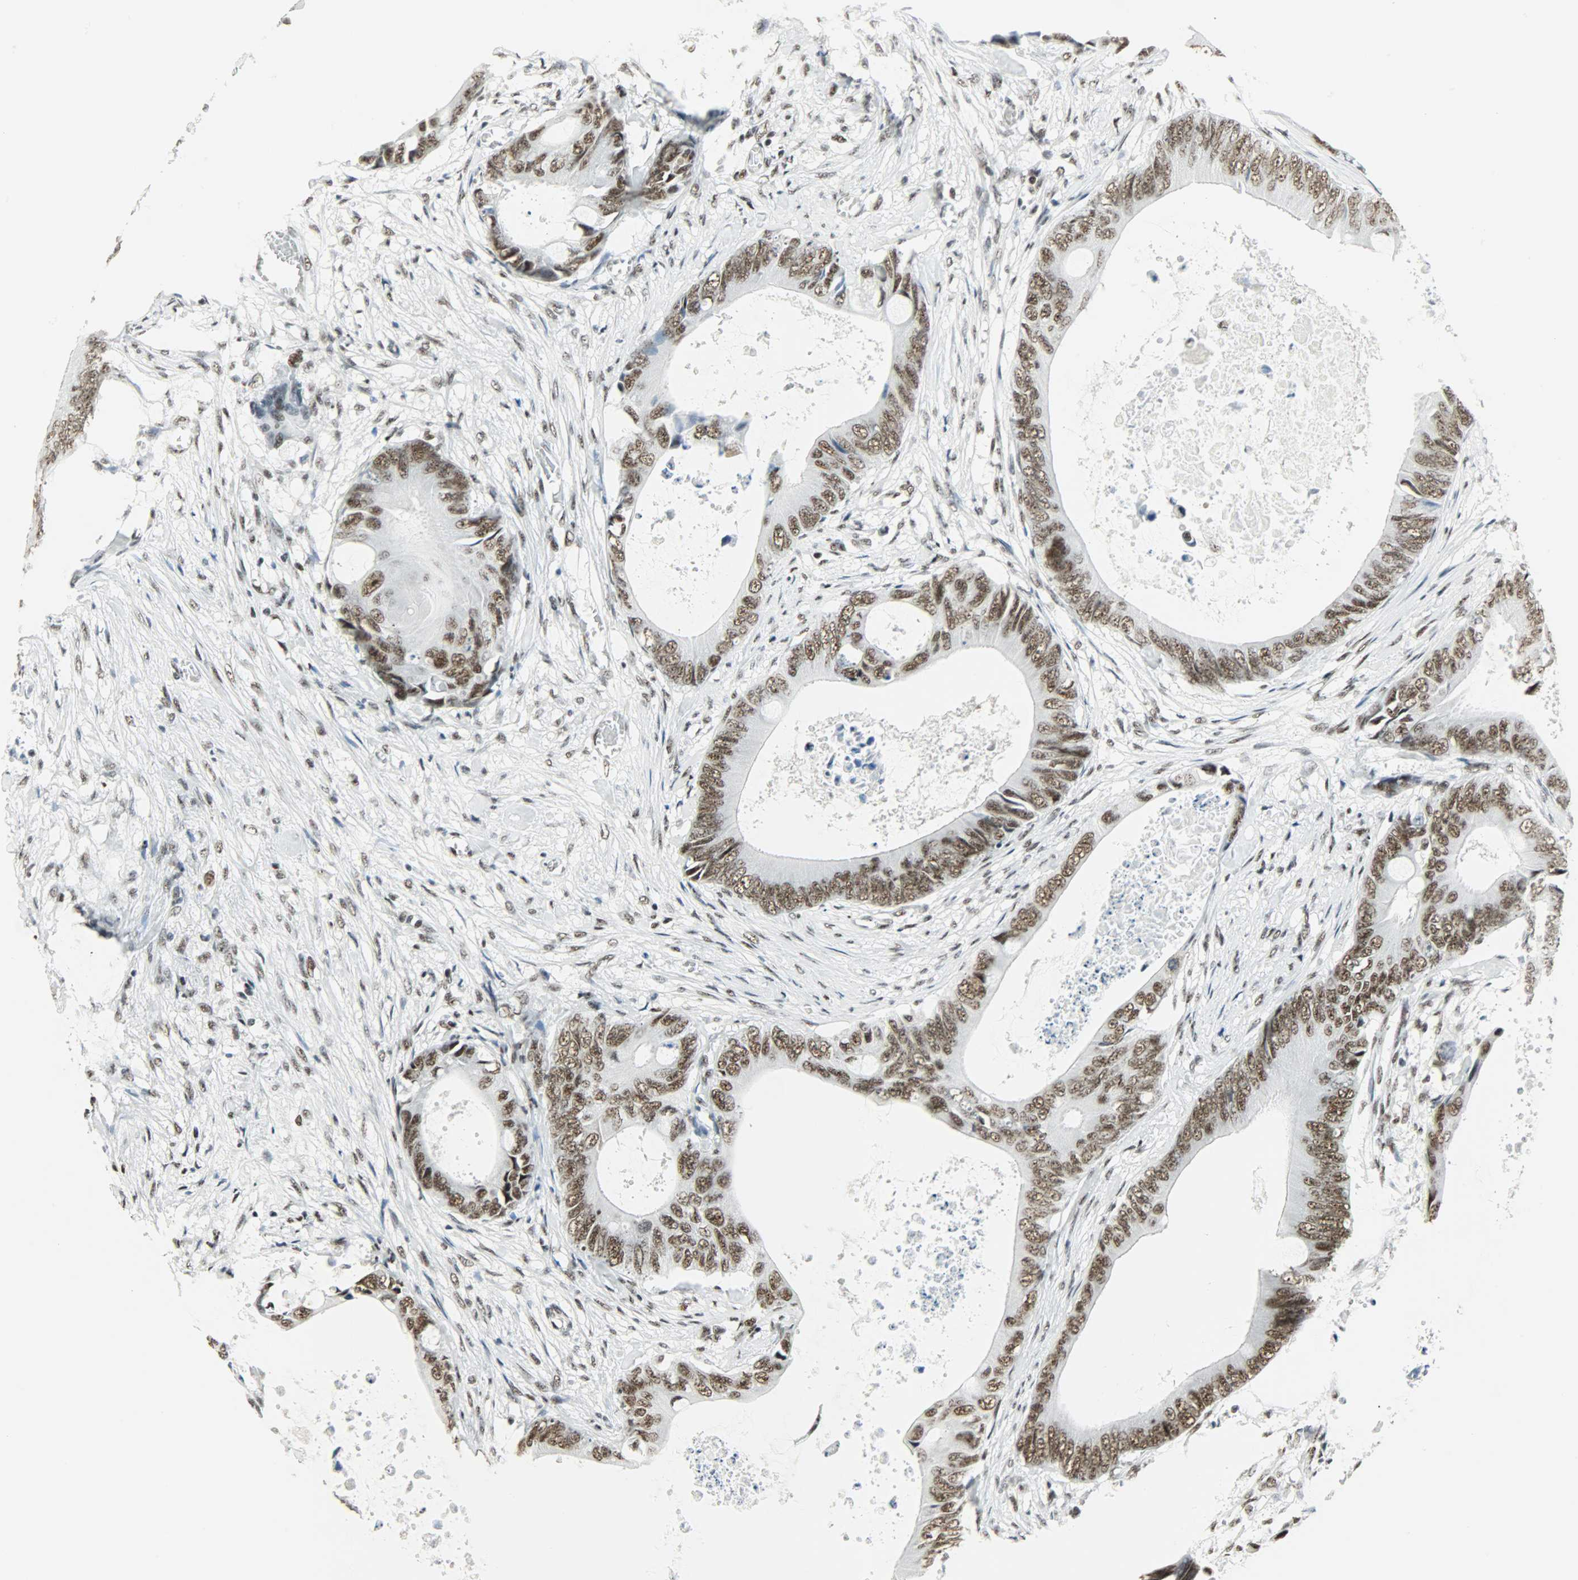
{"staining": {"intensity": "strong", "quantity": ">75%", "location": "nuclear"}, "tissue": "colorectal cancer", "cell_type": "Tumor cells", "image_type": "cancer", "snomed": [{"axis": "morphology", "description": "Normal tissue, NOS"}, {"axis": "morphology", "description": "Adenocarcinoma, NOS"}, {"axis": "topography", "description": "Rectum"}, {"axis": "topography", "description": "Peripheral nerve tissue"}], "caption": "Adenocarcinoma (colorectal) was stained to show a protein in brown. There is high levels of strong nuclear positivity in approximately >75% of tumor cells. (Brightfield microscopy of DAB IHC at high magnification).", "gene": "SNRPA", "patient": {"sex": "female", "age": 77}}